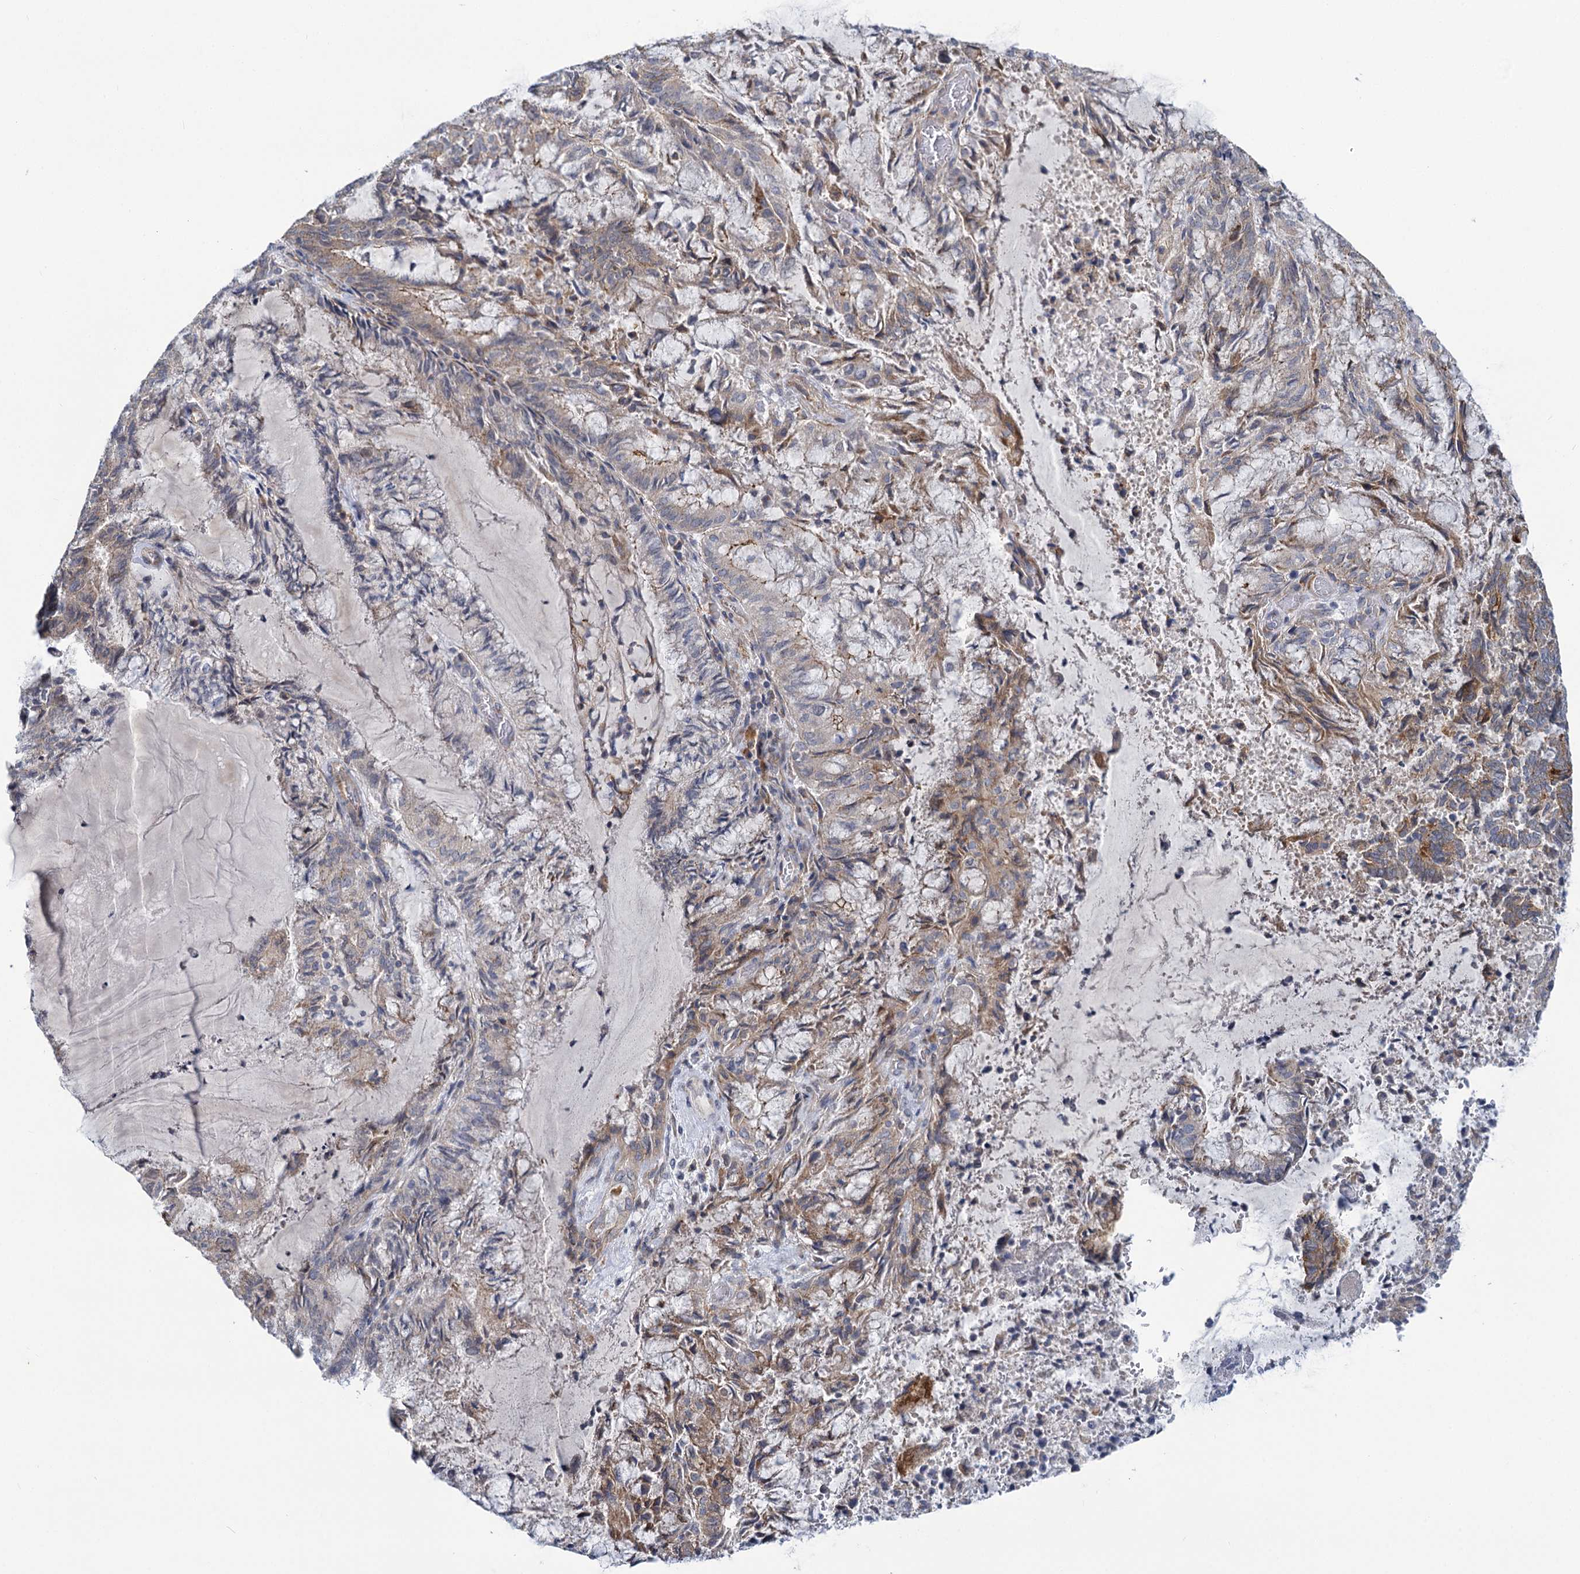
{"staining": {"intensity": "weak", "quantity": "25%-75%", "location": "cytoplasmic/membranous"}, "tissue": "endometrial cancer", "cell_type": "Tumor cells", "image_type": "cancer", "snomed": [{"axis": "morphology", "description": "Adenocarcinoma, NOS"}, {"axis": "topography", "description": "Endometrium"}], "caption": "Immunohistochemical staining of human endometrial adenocarcinoma displays low levels of weak cytoplasmic/membranous expression in about 25%-75% of tumor cells. (brown staining indicates protein expression, while blue staining denotes nuclei).", "gene": "MBLAC2", "patient": {"sex": "female", "age": 80}}